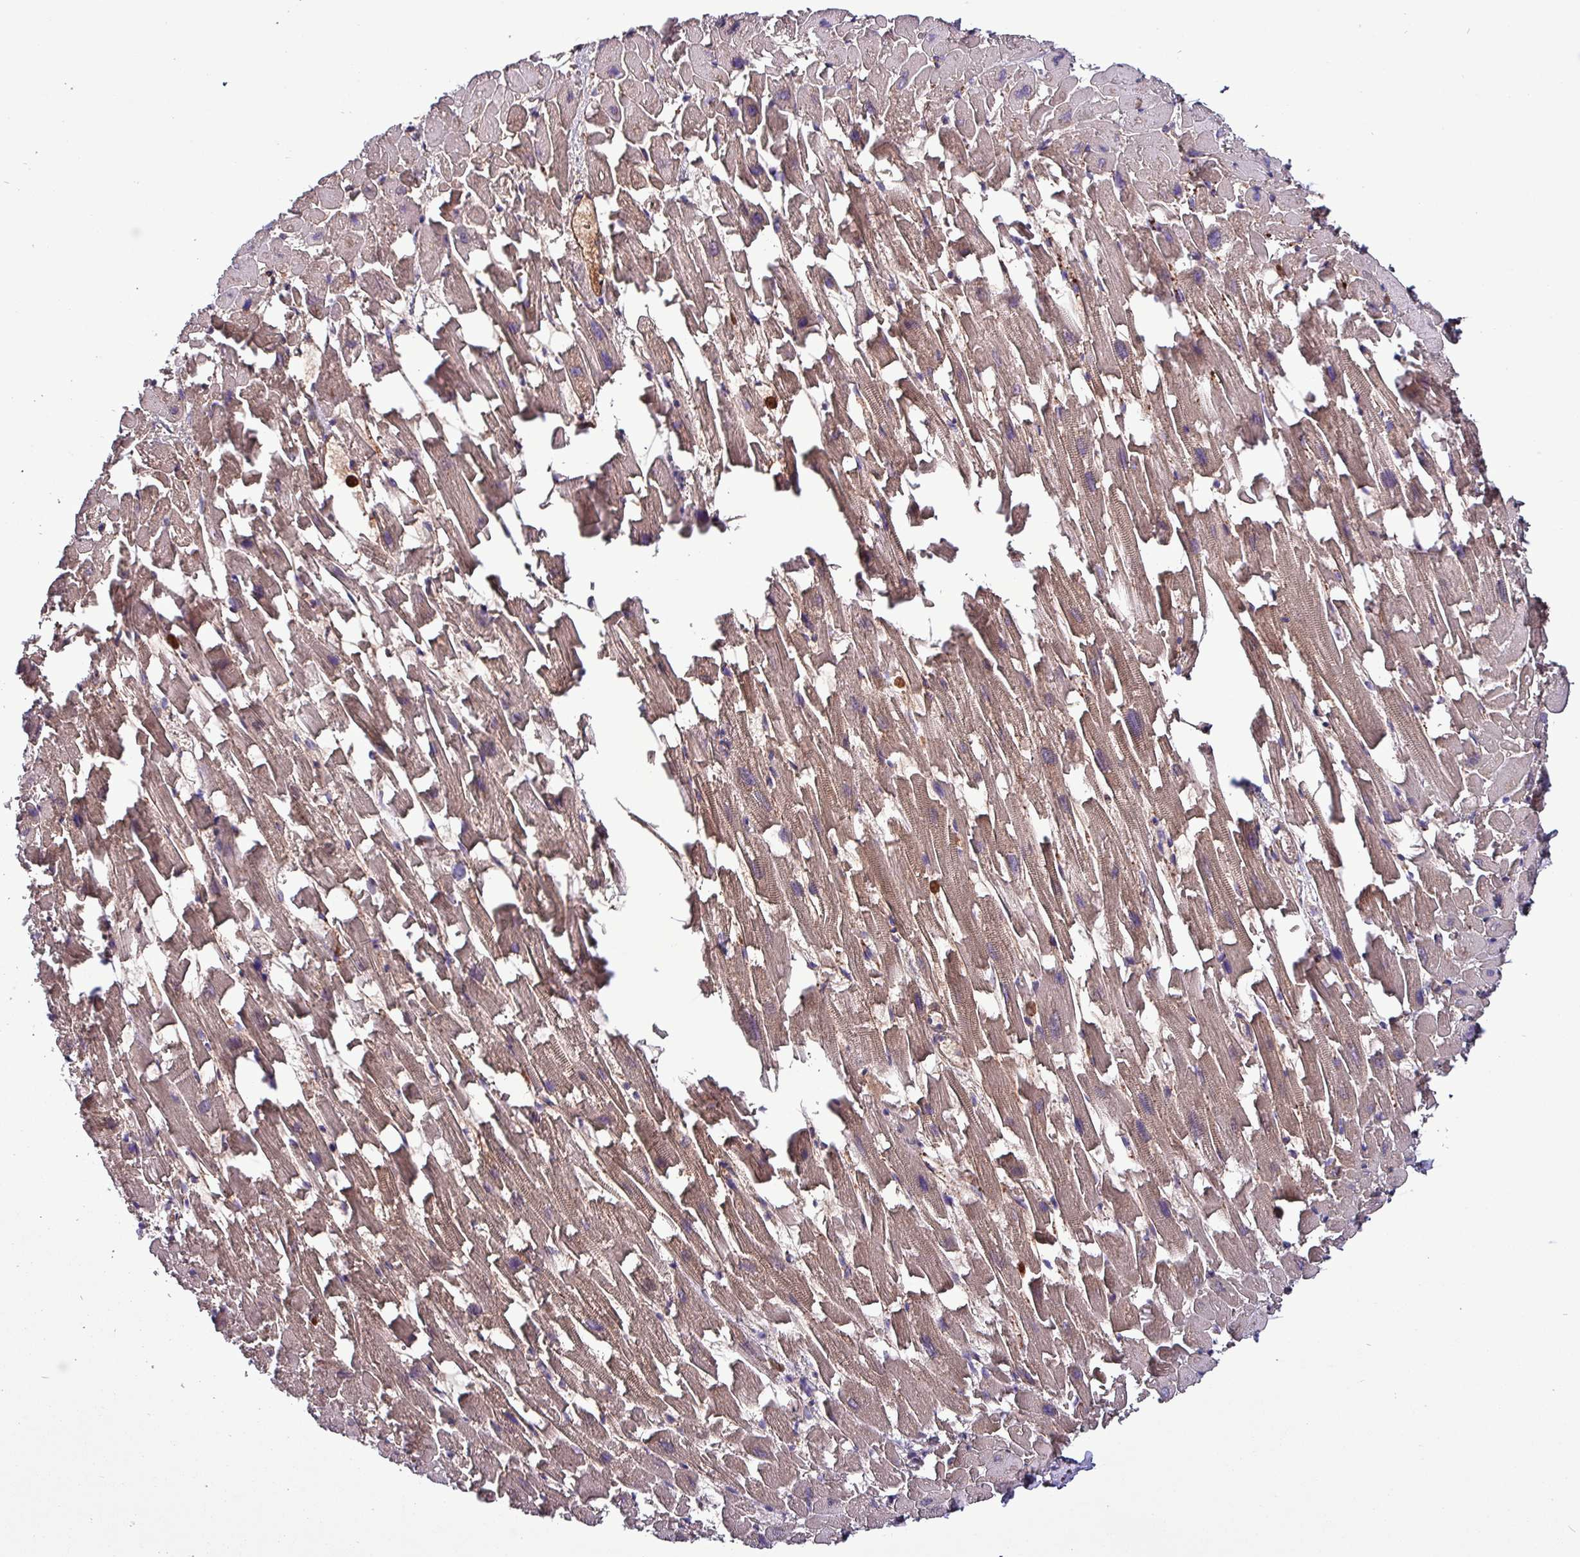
{"staining": {"intensity": "weak", "quantity": "25%-75%", "location": "cytoplasmic/membranous"}, "tissue": "heart muscle", "cell_type": "Cardiomyocytes", "image_type": "normal", "snomed": [{"axis": "morphology", "description": "Normal tissue, NOS"}, {"axis": "topography", "description": "Heart"}], "caption": "A brown stain highlights weak cytoplasmic/membranous positivity of a protein in cardiomyocytes of normal human heart muscle. (IHC, brightfield microscopy, high magnification).", "gene": "HPR", "patient": {"sex": "female", "age": 64}}